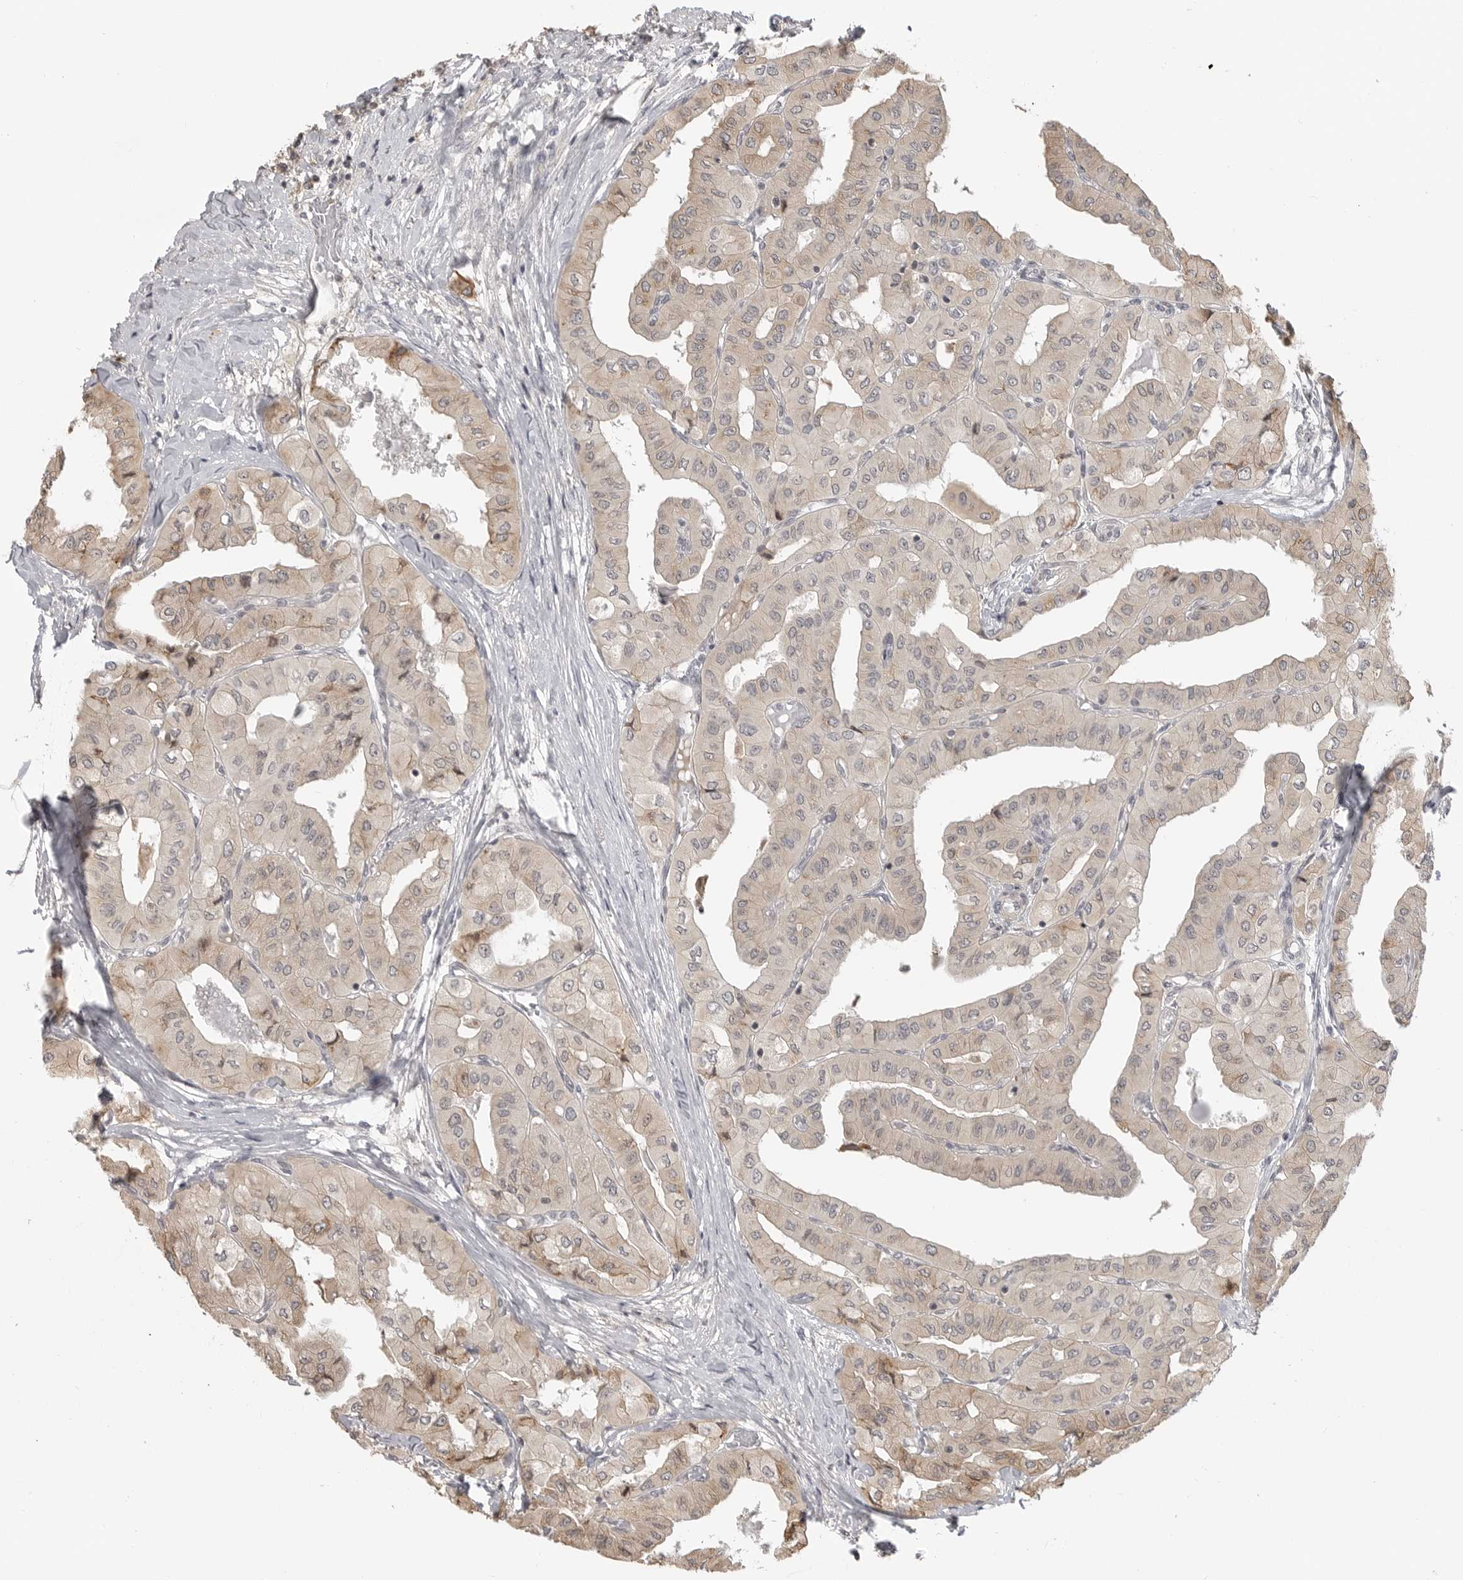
{"staining": {"intensity": "weak", "quantity": "25%-75%", "location": "cytoplasmic/membranous"}, "tissue": "thyroid cancer", "cell_type": "Tumor cells", "image_type": "cancer", "snomed": [{"axis": "morphology", "description": "Papillary adenocarcinoma, NOS"}, {"axis": "topography", "description": "Thyroid gland"}], "caption": "Tumor cells demonstrate weak cytoplasmic/membranous positivity in approximately 25%-75% of cells in papillary adenocarcinoma (thyroid).", "gene": "IDO1", "patient": {"sex": "female", "age": 59}}